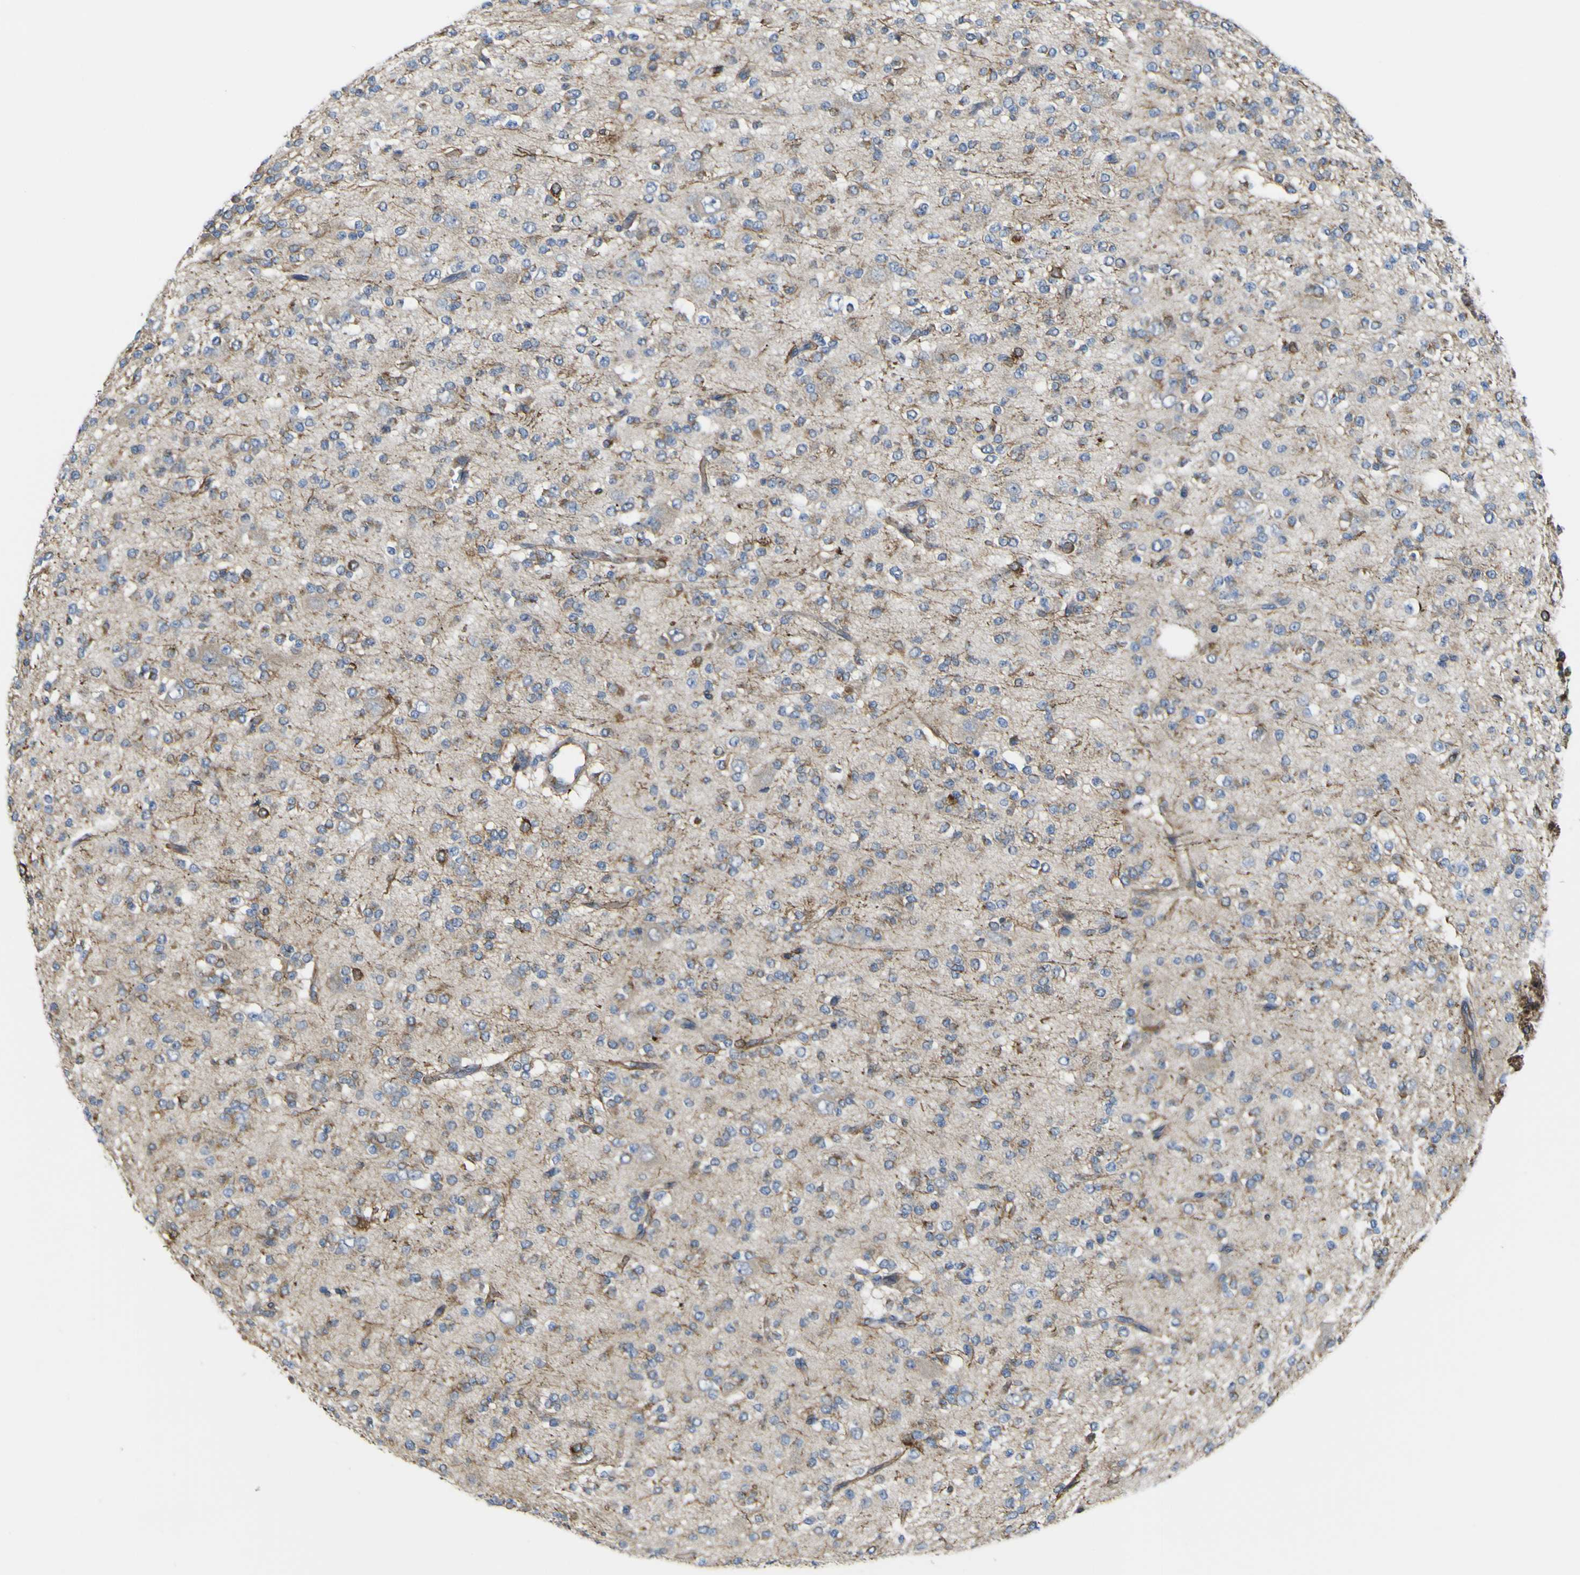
{"staining": {"intensity": "moderate", "quantity": "<25%", "location": "cytoplasmic/membranous,nuclear"}, "tissue": "glioma", "cell_type": "Tumor cells", "image_type": "cancer", "snomed": [{"axis": "morphology", "description": "Glioma, malignant, Low grade"}, {"axis": "topography", "description": "Brain"}], "caption": "Human glioma stained with a brown dye shows moderate cytoplasmic/membranous and nuclear positive positivity in approximately <25% of tumor cells.", "gene": "JPH1", "patient": {"sex": "male", "age": 38}}